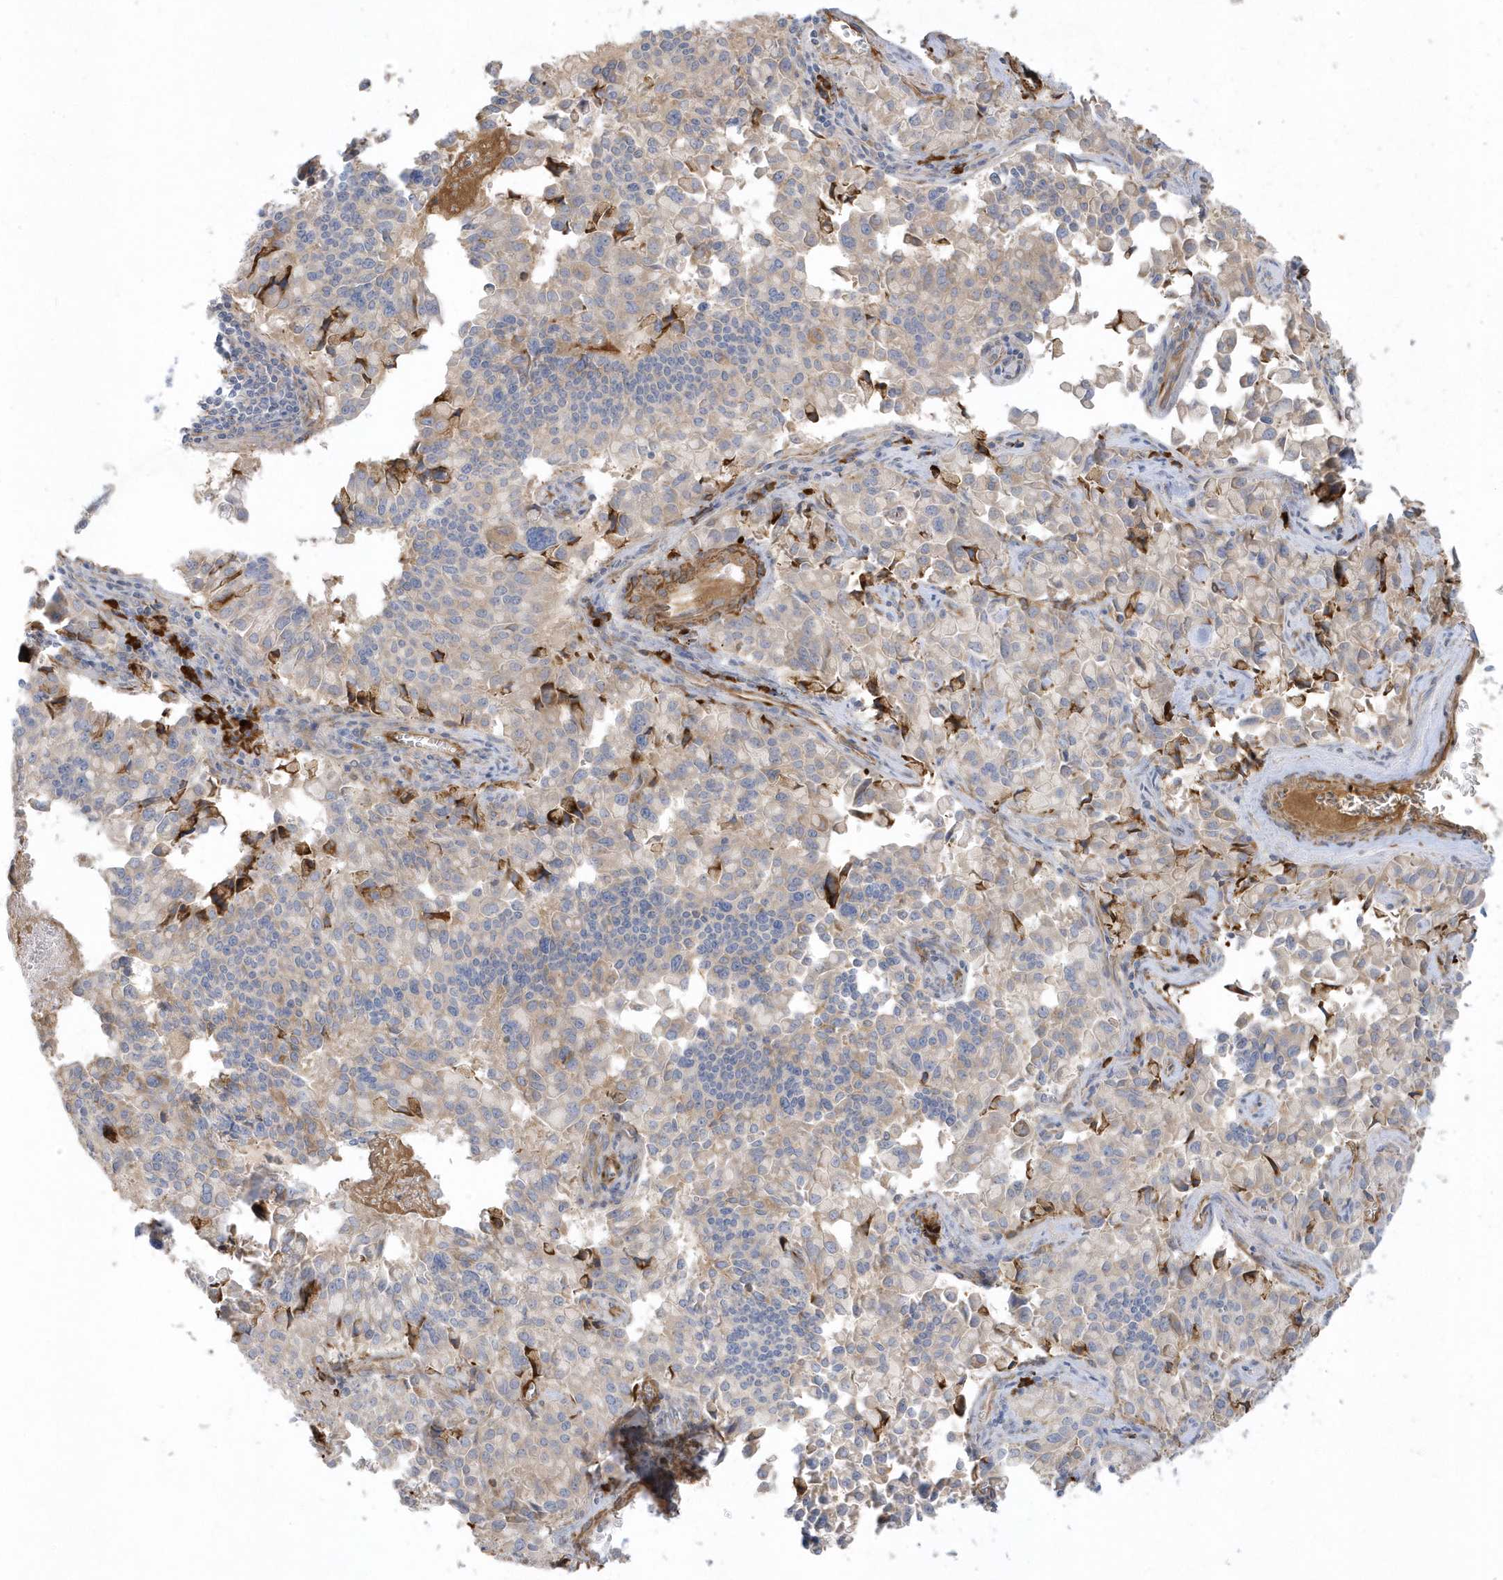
{"staining": {"intensity": "negative", "quantity": "none", "location": "none"}, "tissue": "pancreatic cancer", "cell_type": "Tumor cells", "image_type": "cancer", "snomed": [{"axis": "morphology", "description": "Adenocarcinoma, NOS"}, {"axis": "topography", "description": "Pancreas"}], "caption": "The photomicrograph shows no significant positivity in tumor cells of pancreatic cancer (adenocarcinoma).", "gene": "THADA", "patient": {"sex": "male", "age": 65}}